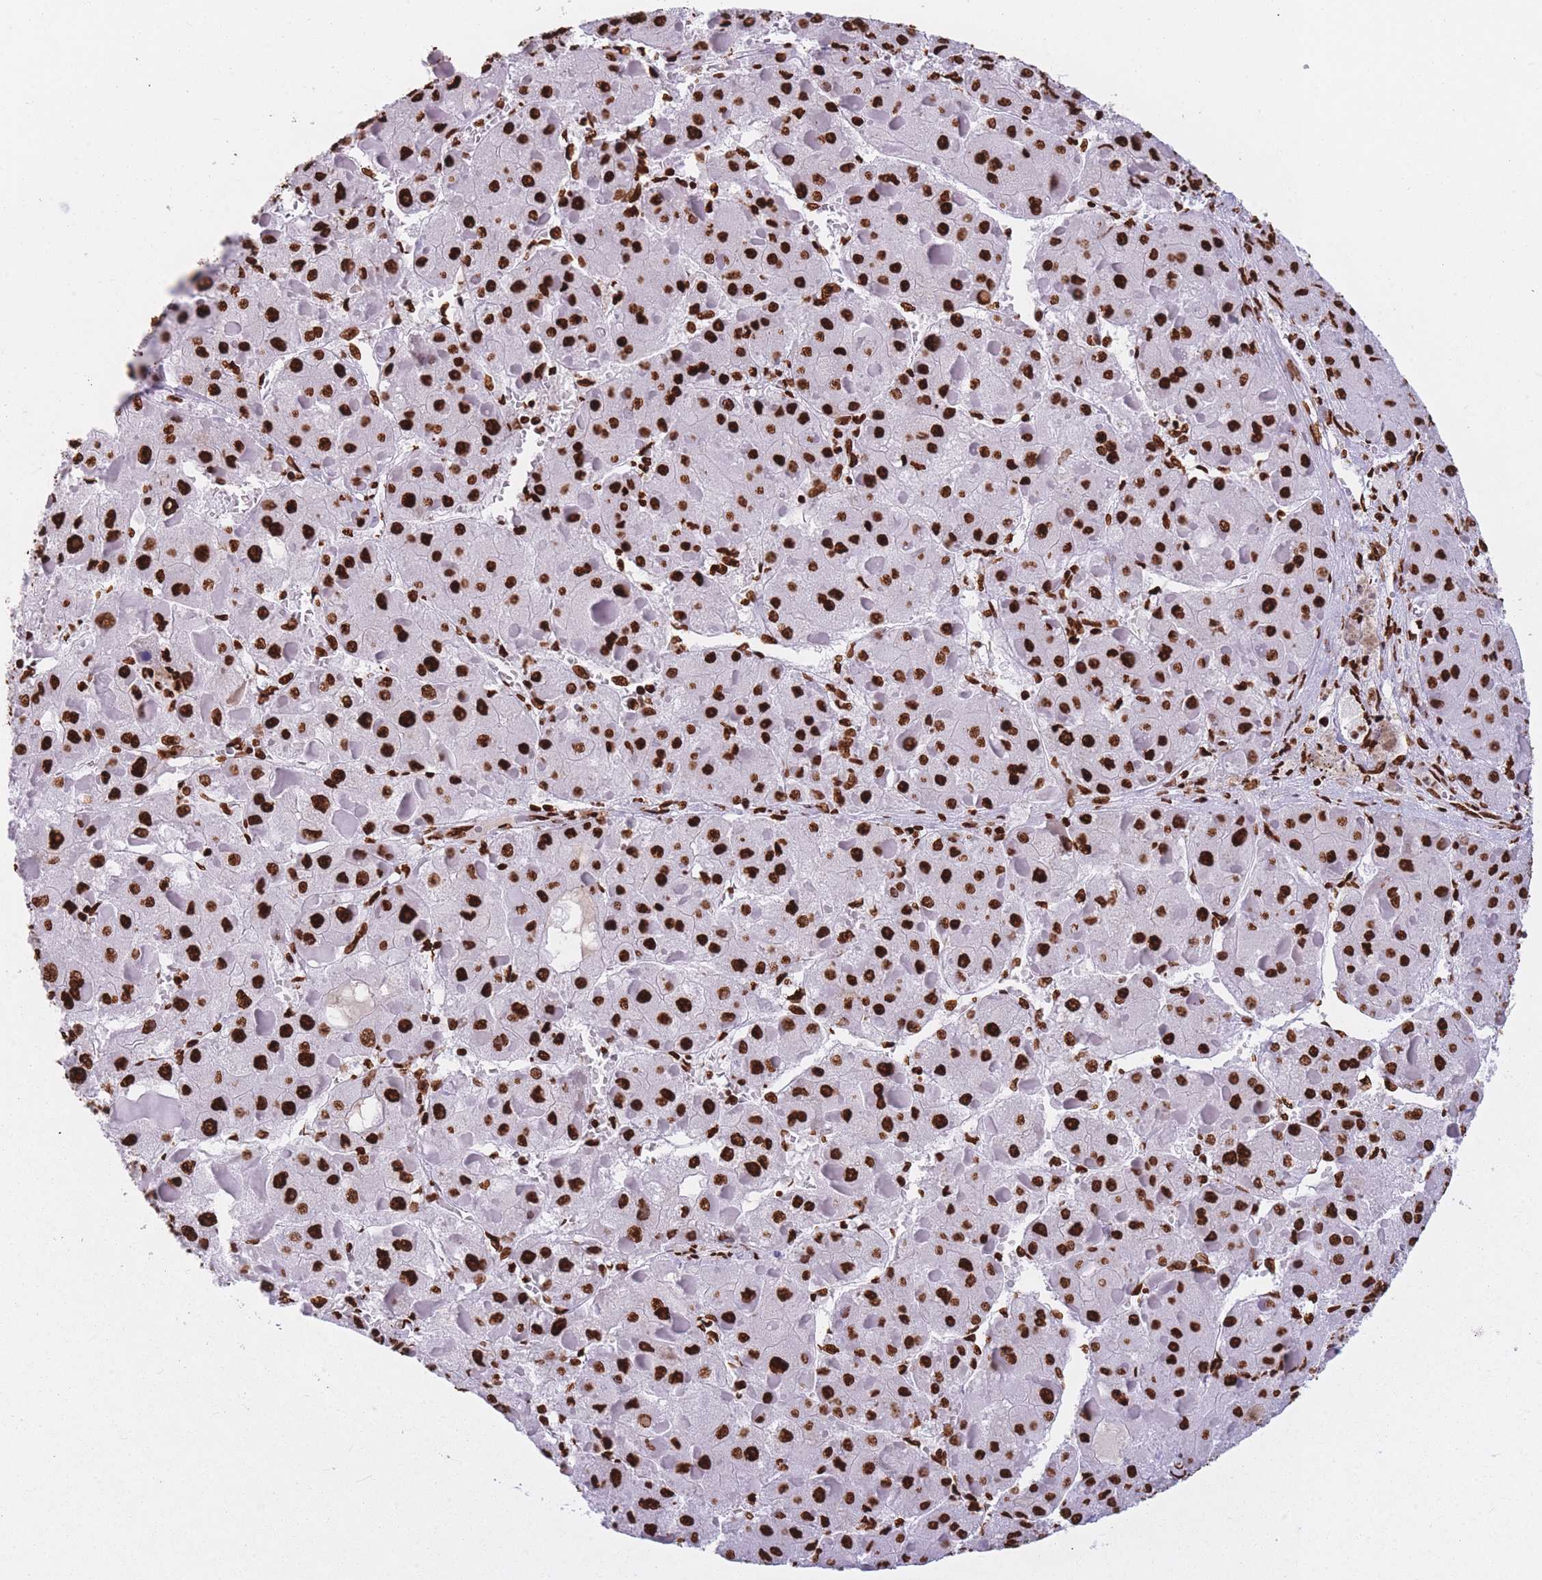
{"staining": {"intensity": "strong", "quantity": ">75%", "location": "nuclear"}, "tissue": "liver cancer", "cell_type": "Tumor cells", "image_type": "cancer", "snomed": [{"axis": "morphology", "description": "Carcinoma, Hepatocellular, NOS"}, {"axis": "topography", "description": "Liver"}], "caption": "Immunohistochemistry (DAB) staining of human liver cancer displays strong nuclear protein expression in approximately >75% of tumor cells.", "gene": "HNRNPUL1", "patient": {"sex": "female", "age": 73}}